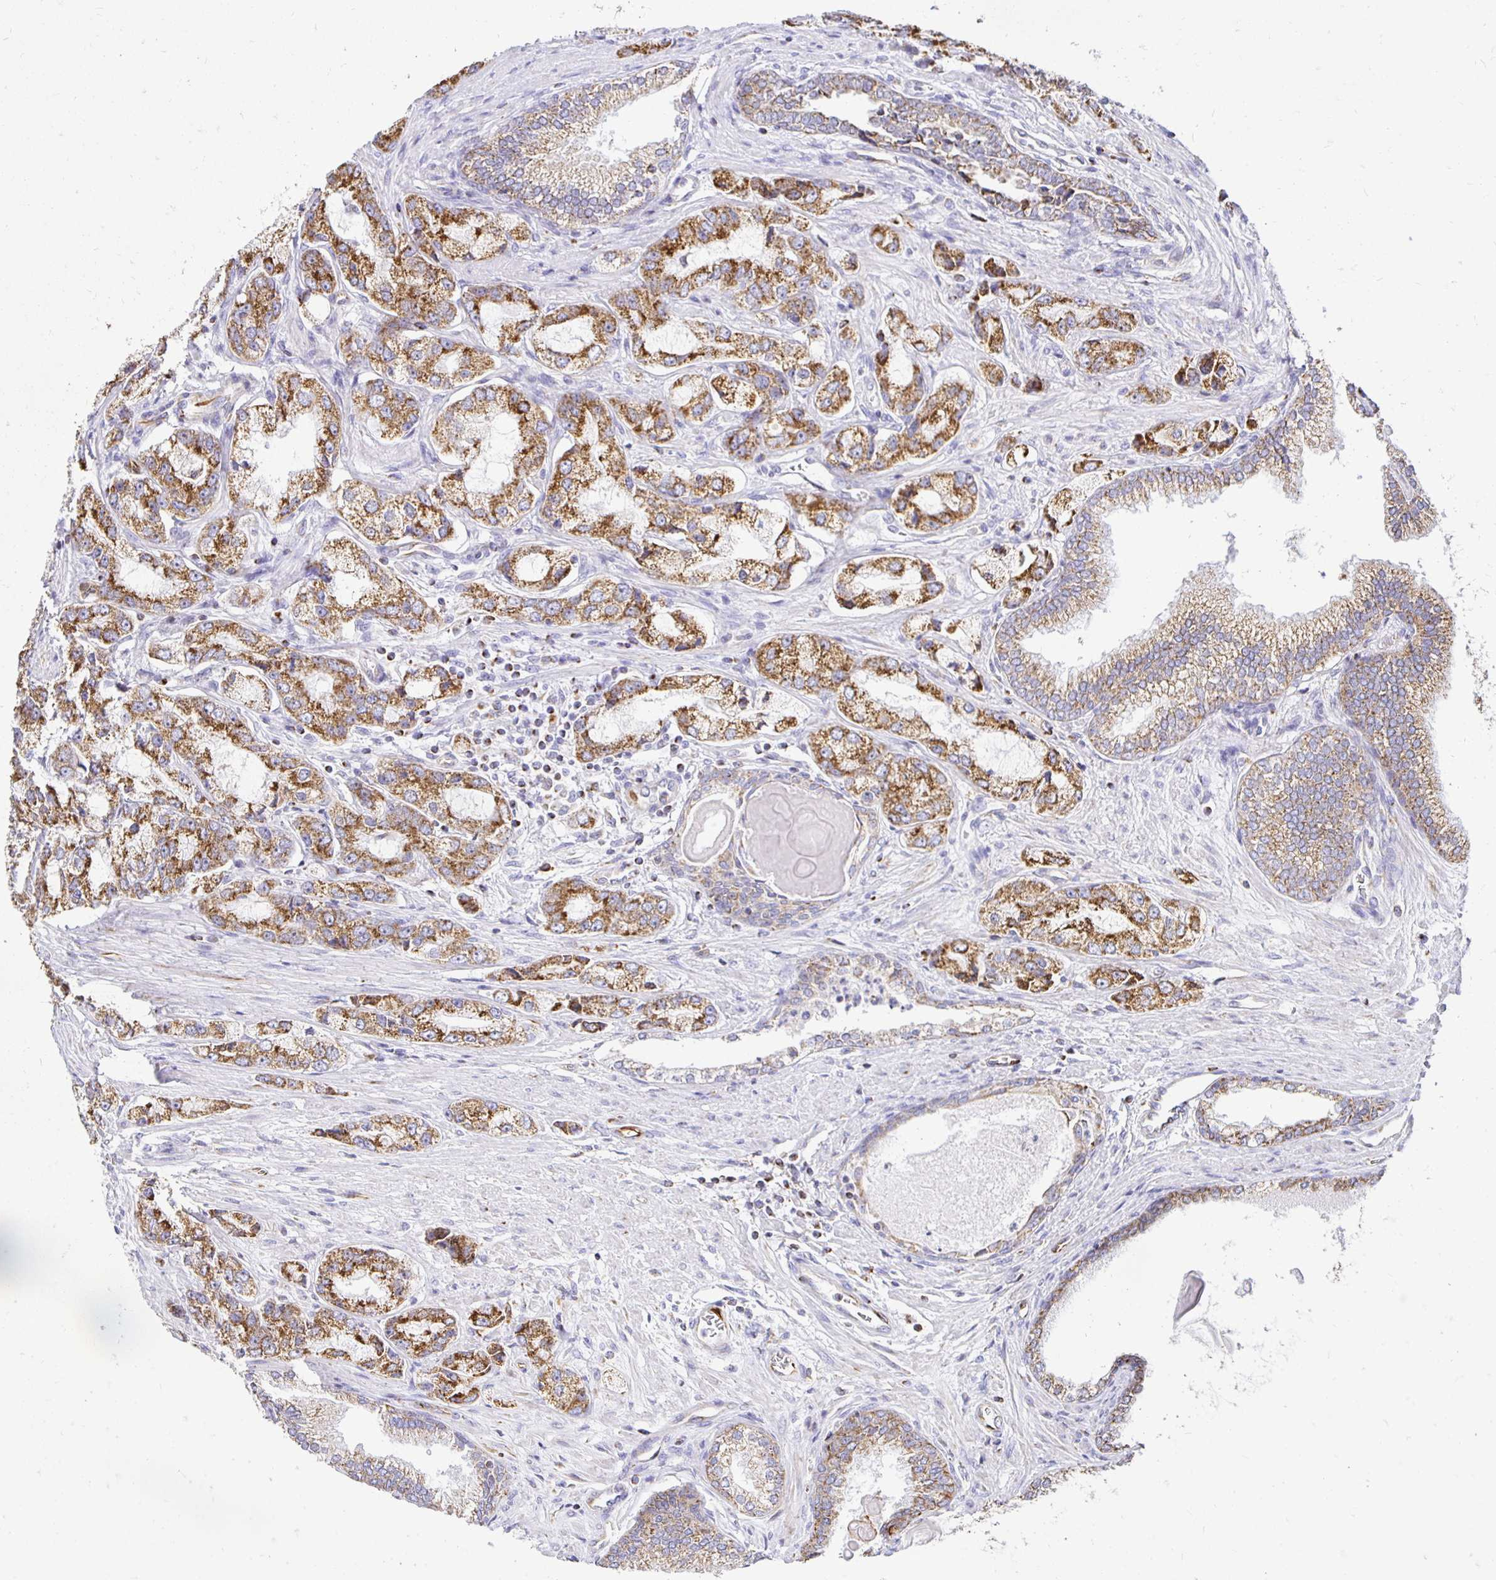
{"staining": {"intensity": "moderate", "quantity": ">75%", "location": "cytoplasmic/membranous"}, "tissue": "prostate cancer", "cell_type": "Tumor cells", "image_type": "cancer", "snomed": [{"axis": "morphology", "description": "Adenocarcinoma, Low grade"}, {"axis": "topography", "description": "Prostate"}], "caption": "This micrograph demonstrates immunohistochemistry staining of human prostate cancer, with medium moderate cytoplasmic/membranous staining in approximately >75% of tumor cells.", "gene": "PLAAT2", "patient": {"sex": "male", "age": 69}}